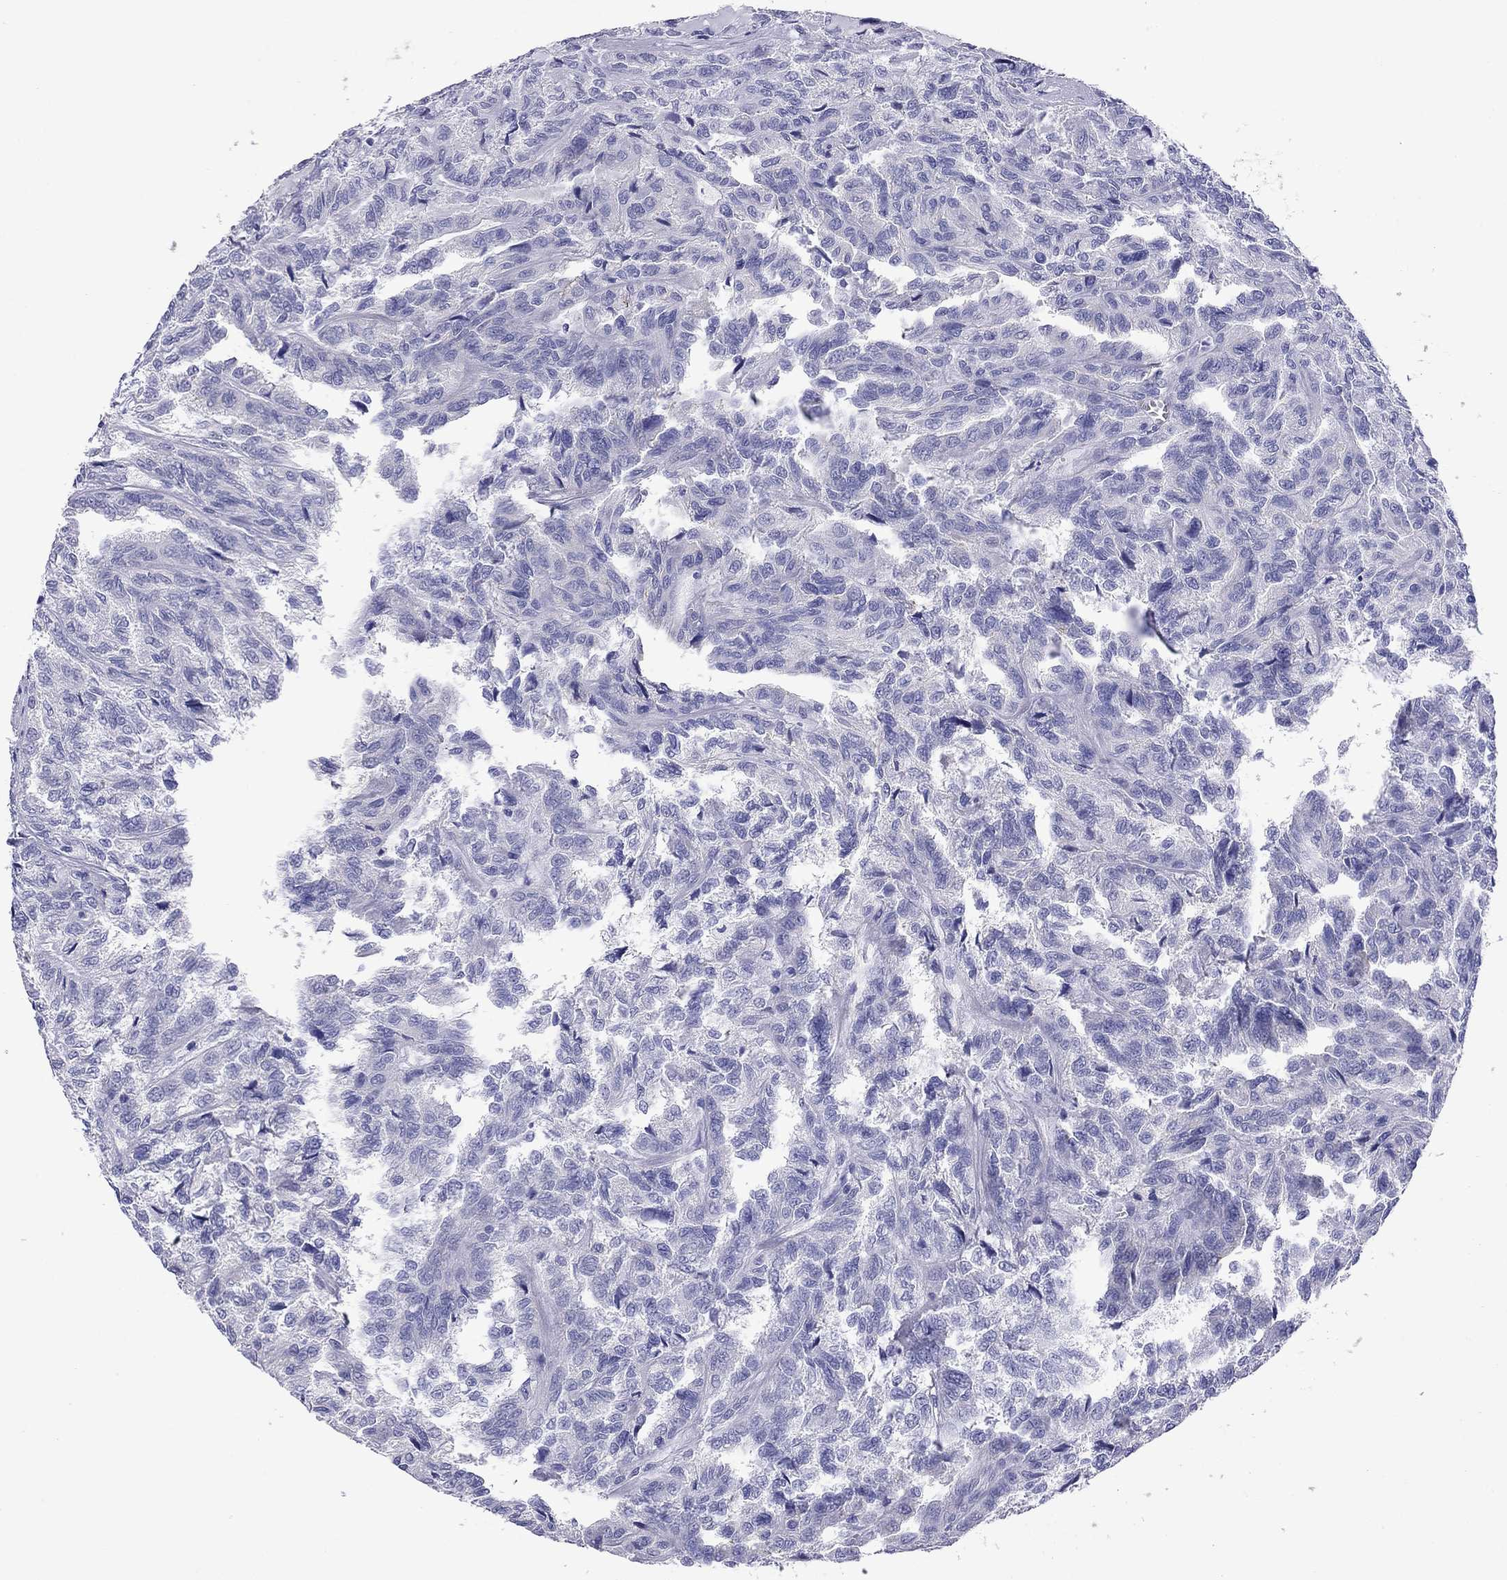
{"staining": {"intensity": "negative", "quantity": "none", "location": "none"}, "tissue": "renal cancer", "cell_type": "Tumor cells", "image_type": "cancer", "snomed": [{"axis": "morphology", "description": "Adenocarcinoma, NOS"}, {"axis": "topography", "description": "Kidney"}], "caption": "Immunohistochemistry of human renal adenocarcinoma reveals no expression in tumor cells.", "gene": "KIAA2012", "patient": {"sex": "male", "age": 79}}